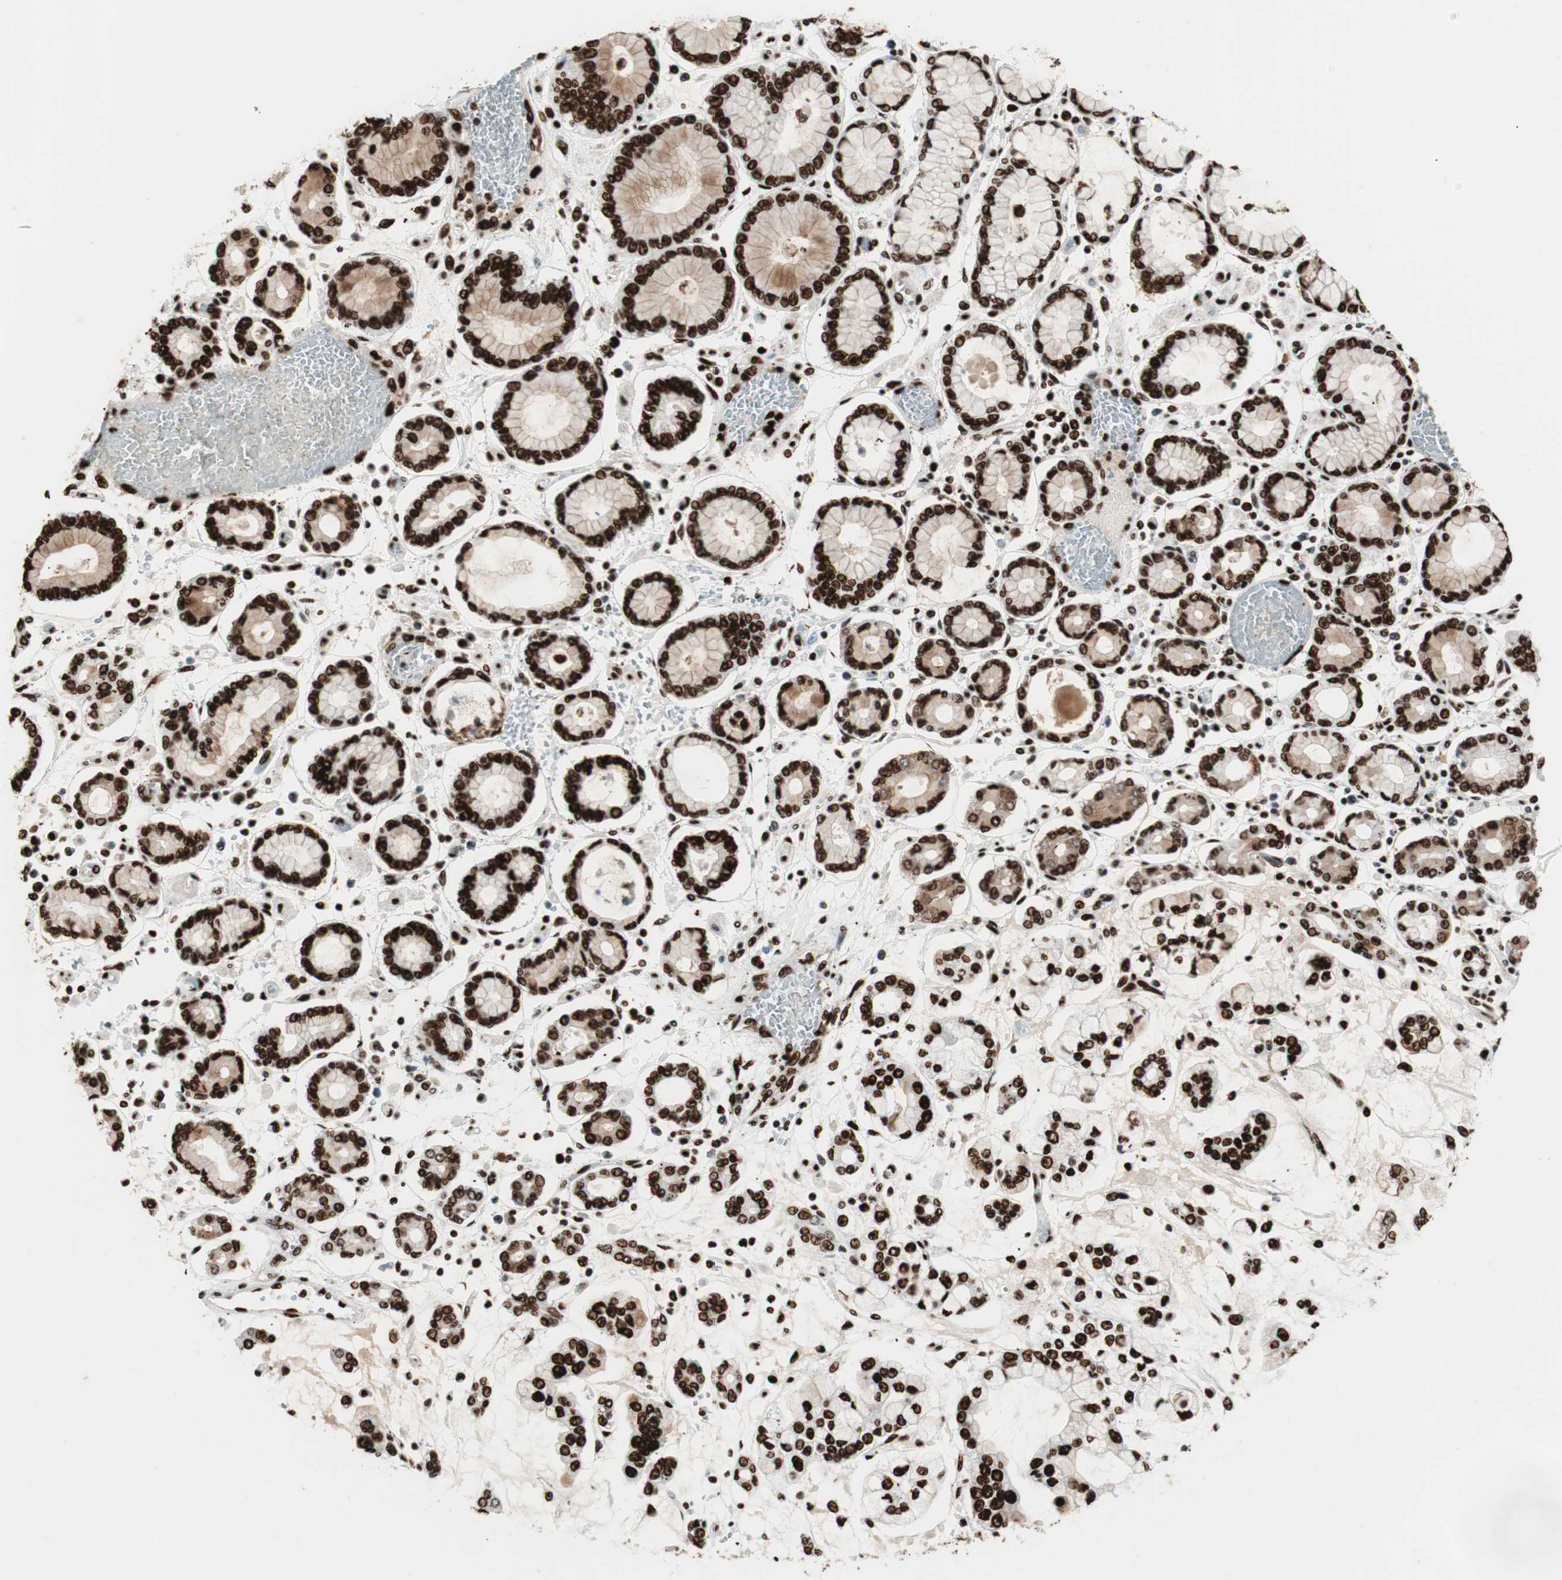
{"staining": {"intensity": "strong", "quantity": ">75%", "location": "nuclear"}, "tissue": "stomach cancer", "cell_type": "Tumor cells", "image_type": "cancer", "snomed": [{"axis": "morphology", "description": "Normal tissue, NOS"}, {"axis": "morphology", "description": "Adenocarcinoma, NOS"}, {"axis": "topography", "description": "Stomach, upper"}, {"axis": "topography", "description": "Stomach"}], "caption": "This is an image of IHC staining of stomach adenocarcinoma, which shows strong expression in the nuclear of tumor cells.", "gene": "PSME3", "patient": {"sex": "male", "age": 76}}